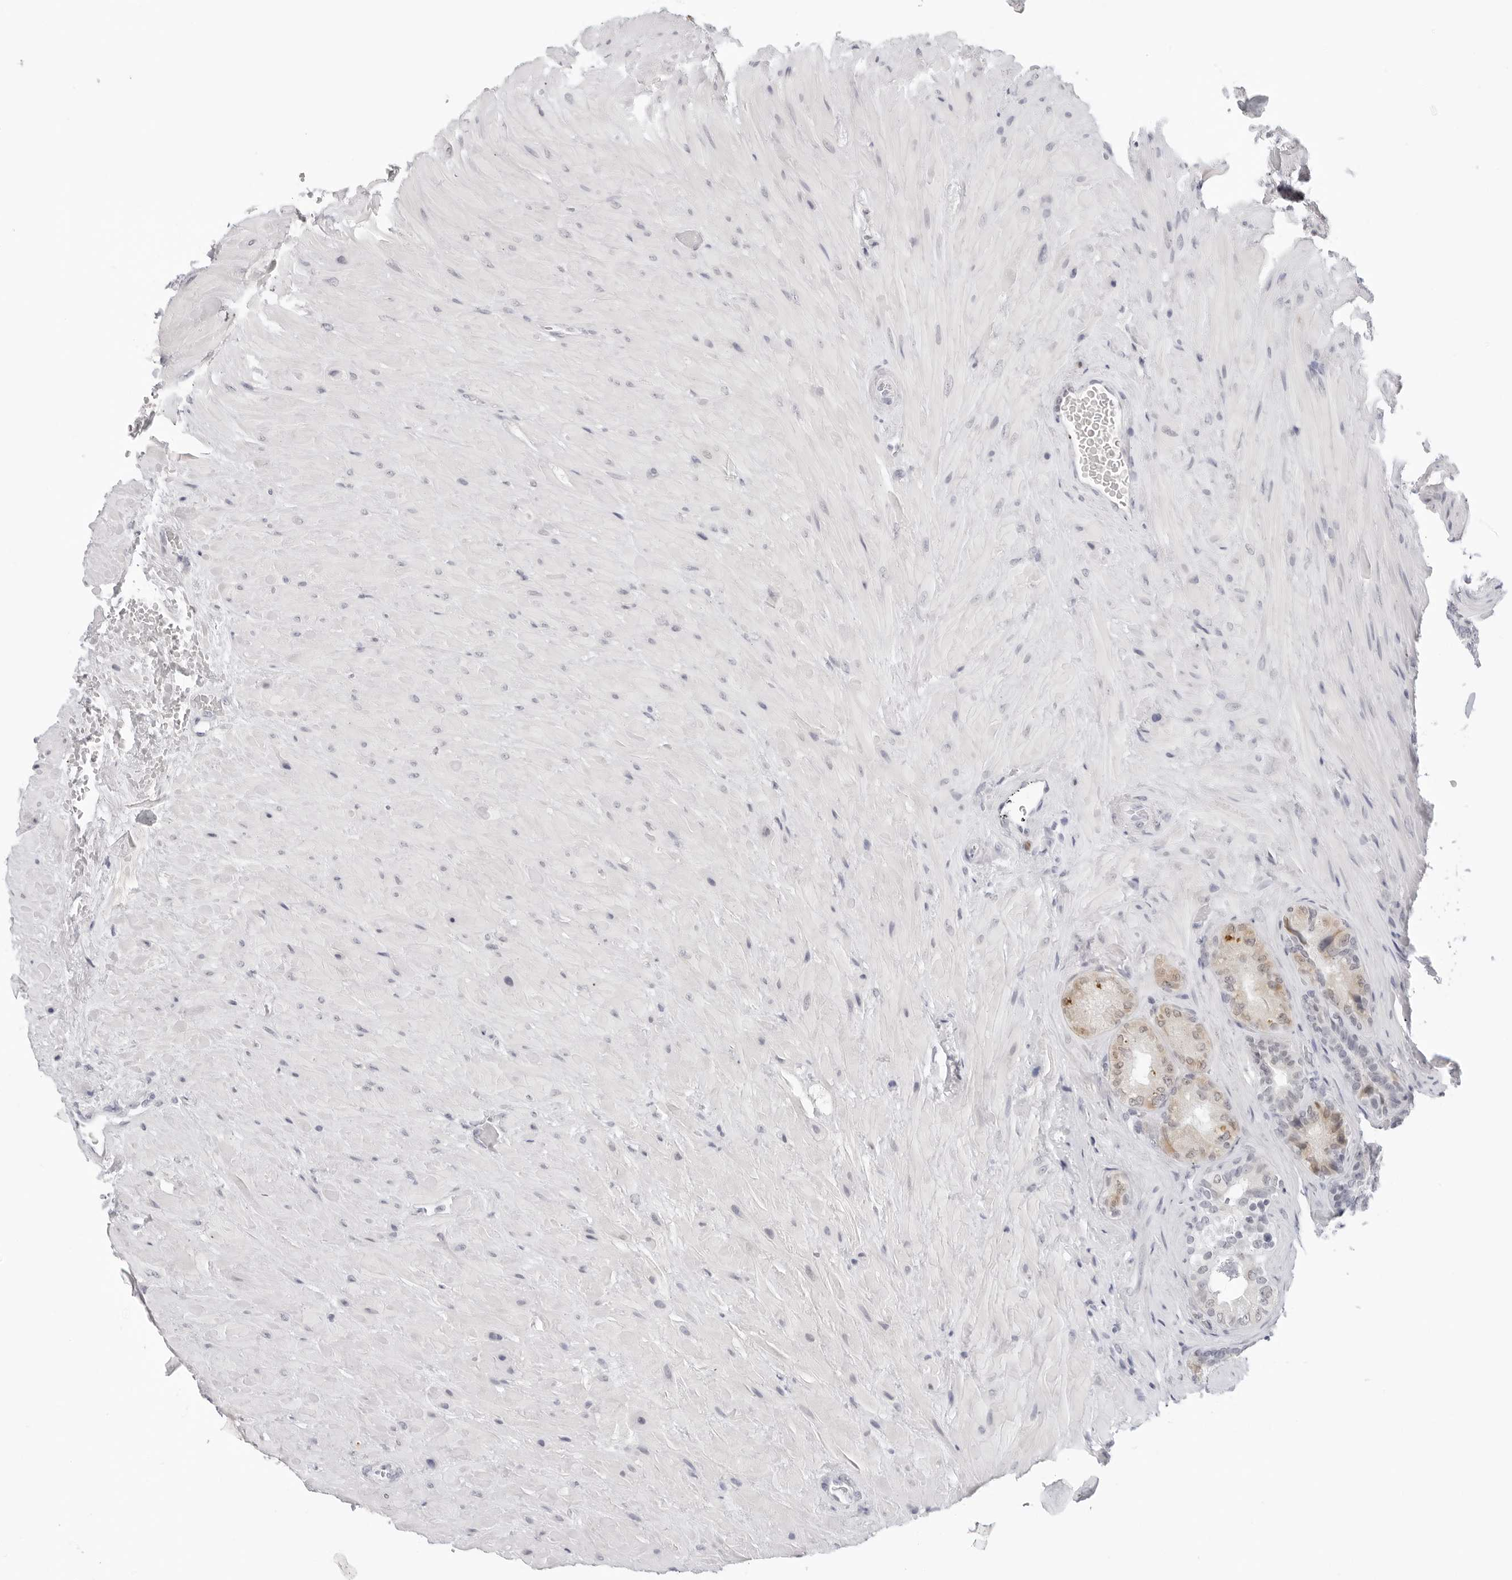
{"staining": {"intensity": "weak", "quantity": "25%-75%", "location": "cytoplasmic/membranous"}, "tissue": "seminal vesicle", "cell_type": "Glandular cells", "image_type": "normal", "snomed": [{"axis": "morphology", "description": "Normal tissue, NOS"}, {"axis": "topography", "description": "Prostate"}, {"axis": "topography", "description": "Seminal veicle"}], "caption": "This histopathology image reveals immunohistochemistry (IHC) staining of unremarkable seminal vesicle, with low weak cytoplasmic/membranous expression in about 25%-75% of glandular cells.", "gene": "EDN2", "patient": {"sex": "male", "age": 67}}